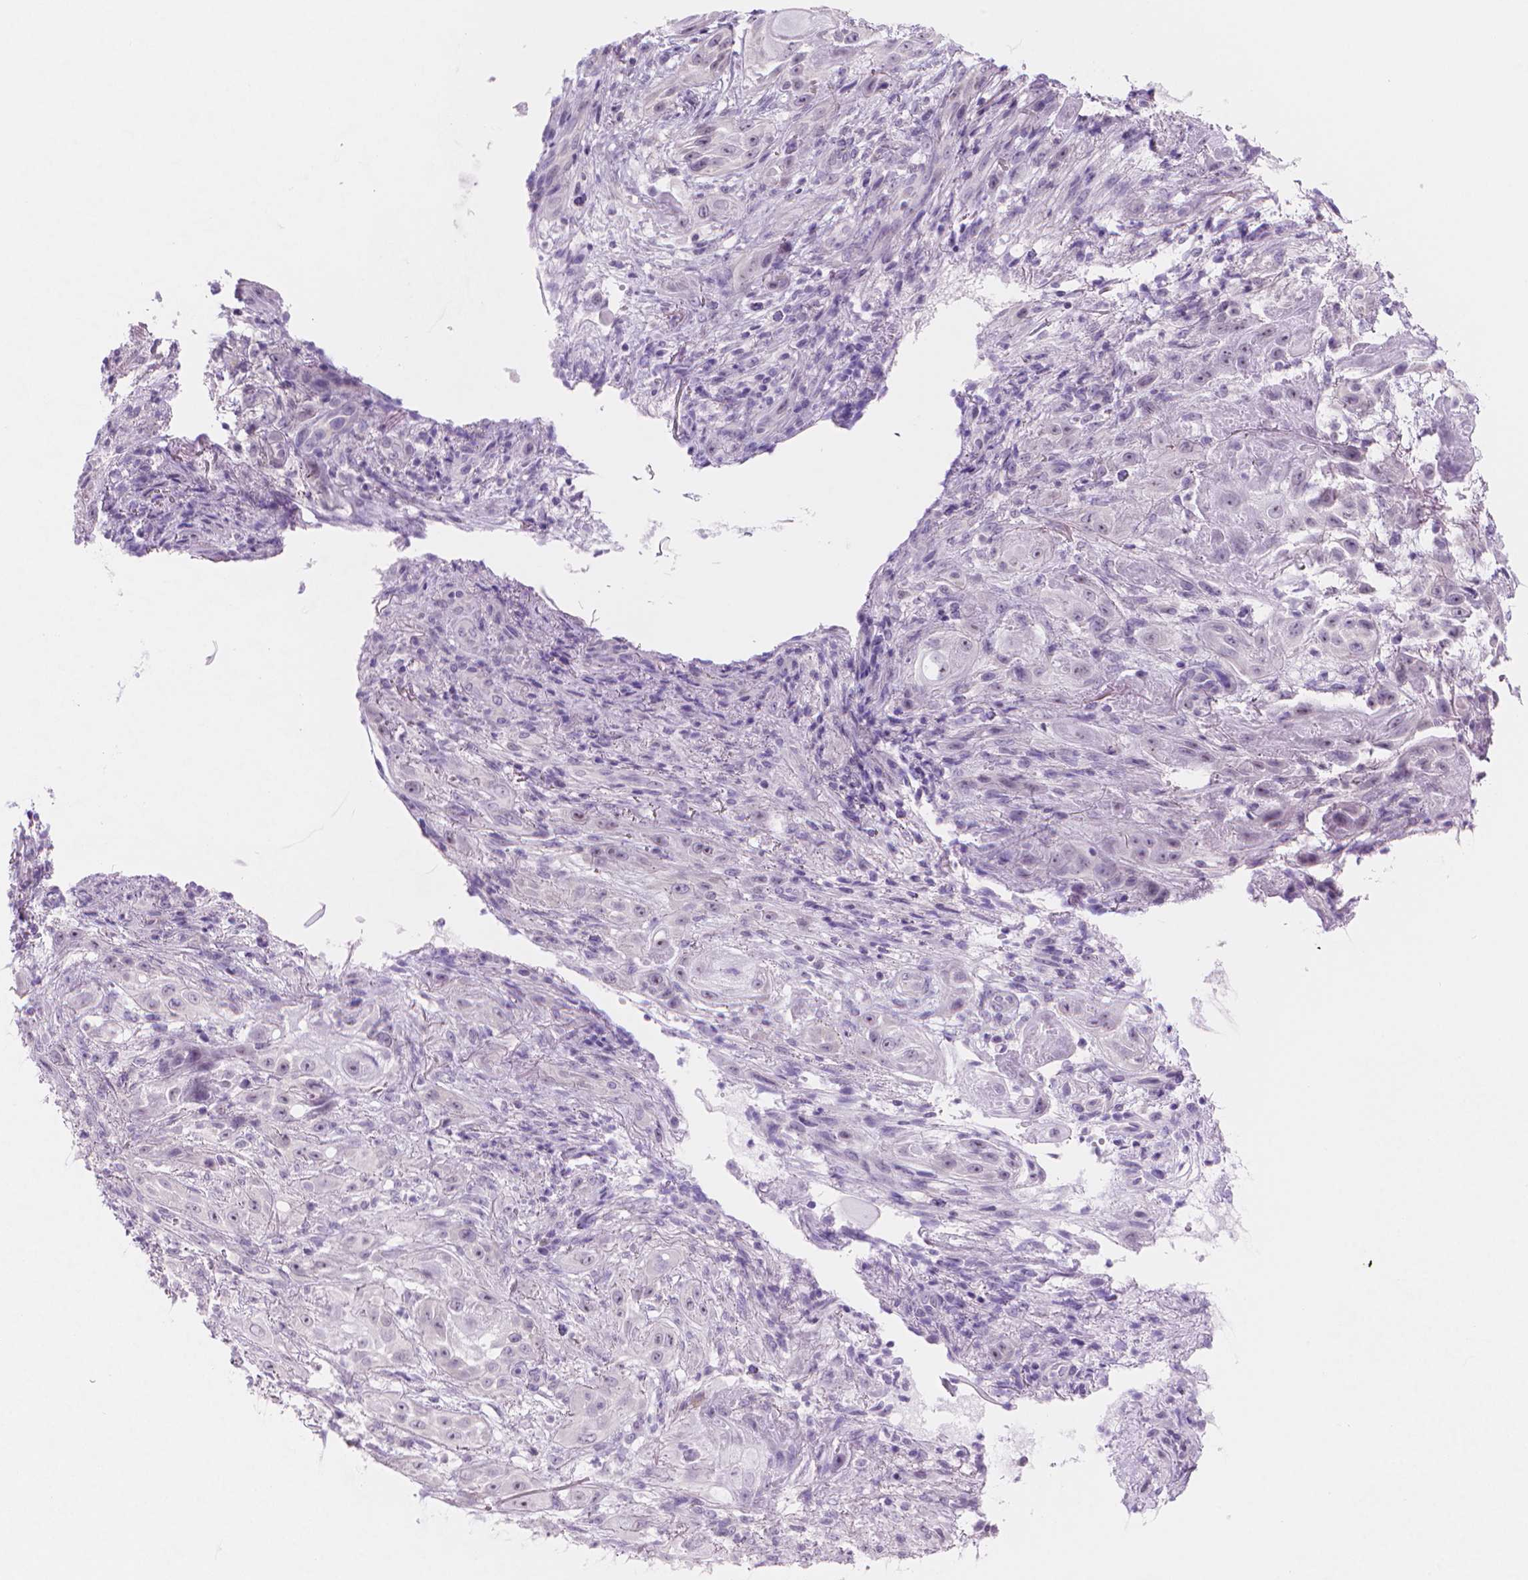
{"staining": {"intensity": "negative", "quantity": "none", "location": "none"}, "tissue": "skin cancer", "cell_type": "Tumor cells", "image_type": "cancer", "snomed": [{"axis": "morphology", "description": "Squamous cell carcinoma, NOS"}, {"axis": "topography", "description": "Skin"}], "caption": "Tumor cells are negative for protein expression in human skin squamous cell carcinoma. (DAB immunohistochemistry (IHC) visualized using brightfield microscopy, high magnification).", "gene": "ENSG00000187186", "patient": {"sex": "male", "age": 62}}